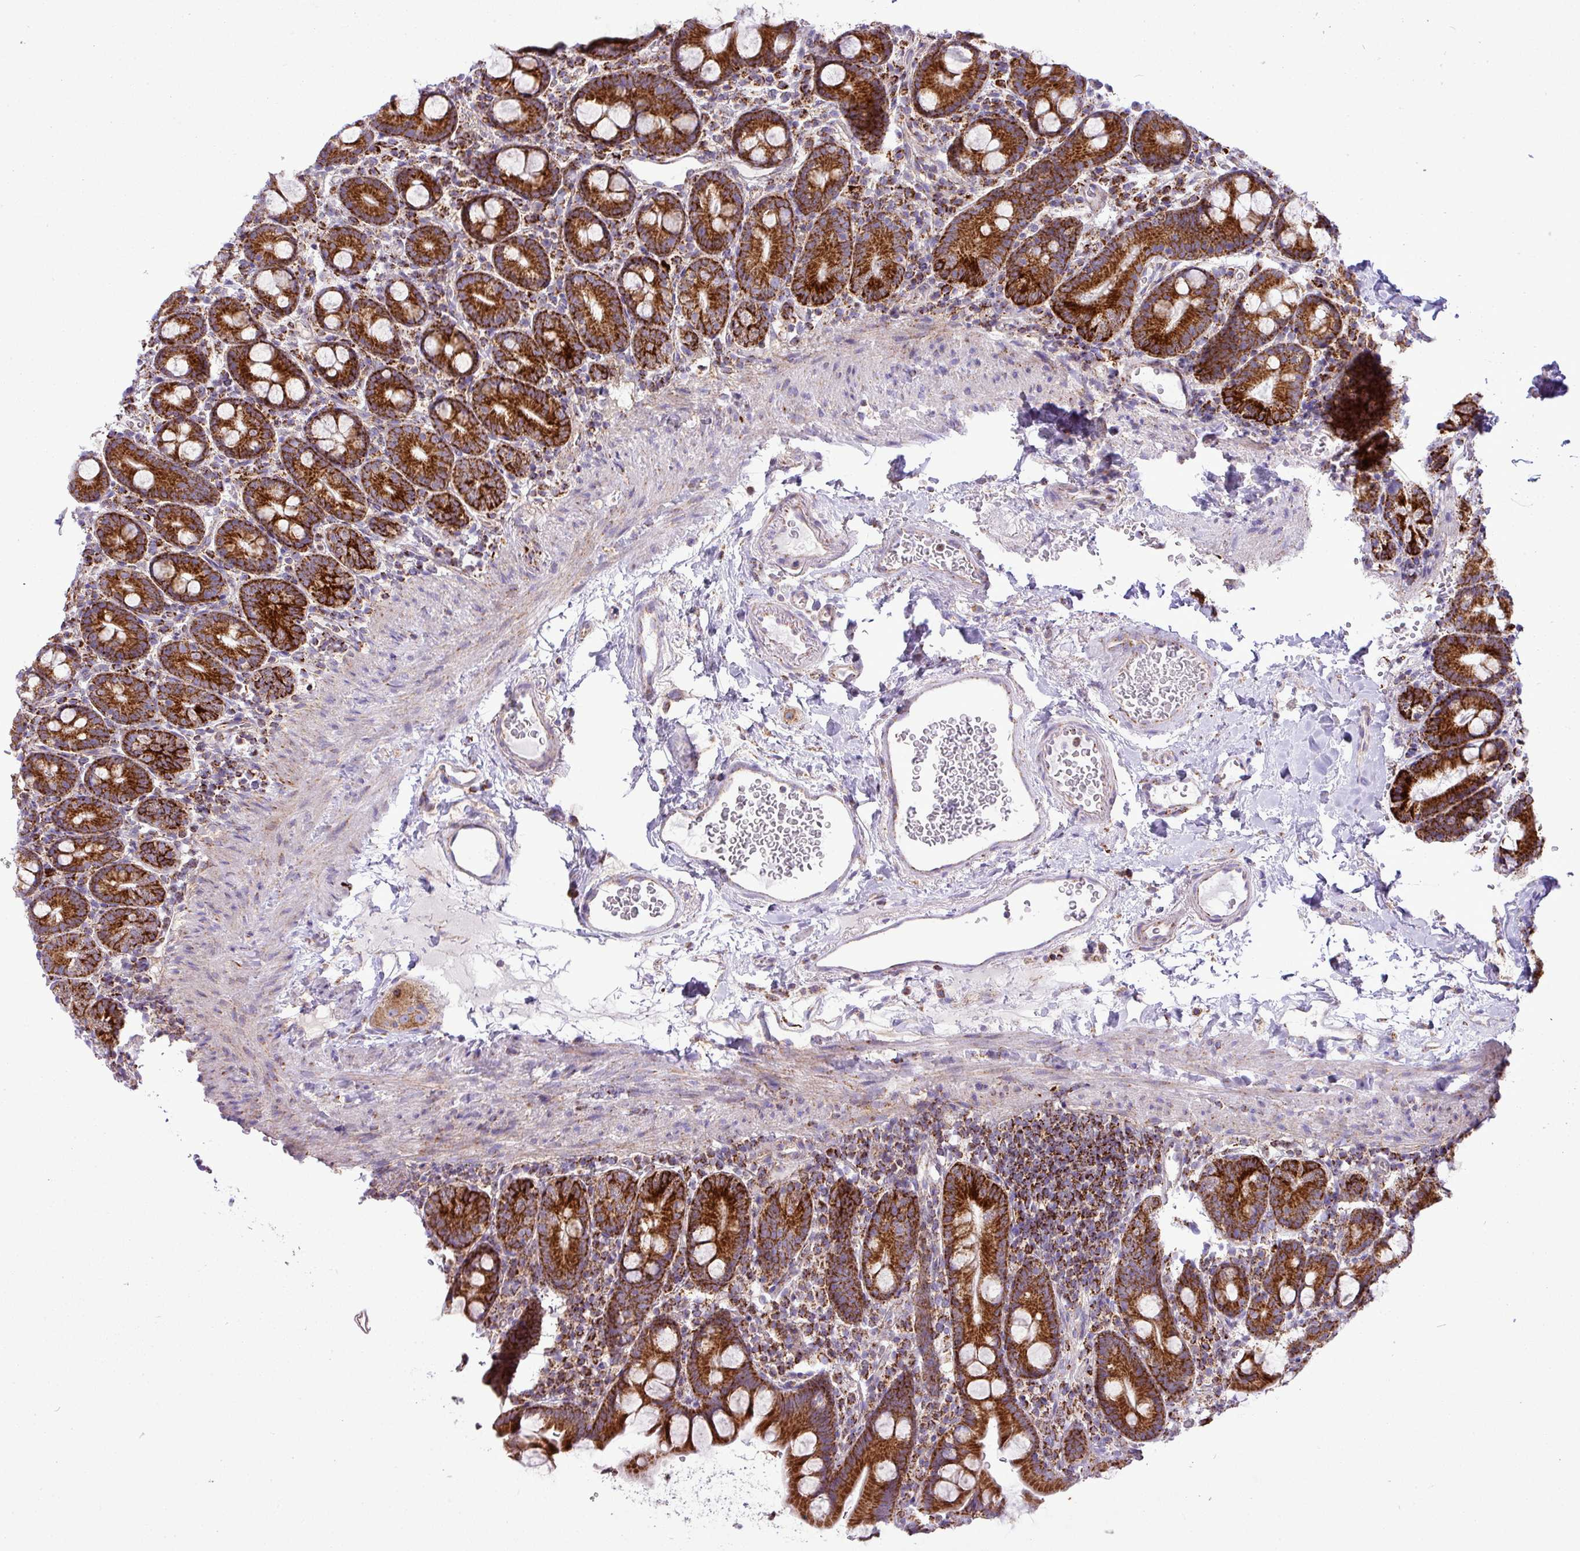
{"staining": {"intensity": "strong", "quantity": ">75%", "location": "cytoplasmic/membranous"}, "tissue": "small intestine", "cell_type": "Glandular cells", "image_type": "normal", "snomed": [{"axis": "morphology", "description": "Normal tissue, NOS"}, {"axis": "topography", "description": "Small intestine"}], "caption": "Brown immunohistochemical staining in normal human small intestine displays strong cytoplasmic/membranous staining in approximately >75% of glandular cells. (Stains: DAB (3,3'-diaminobenzidine) in brown, nuclei in blue, Microscopy: brightfield microscopy at high magnification).", "gene": "ZNF81", "patient": {"sex": "female", "age": 68}}